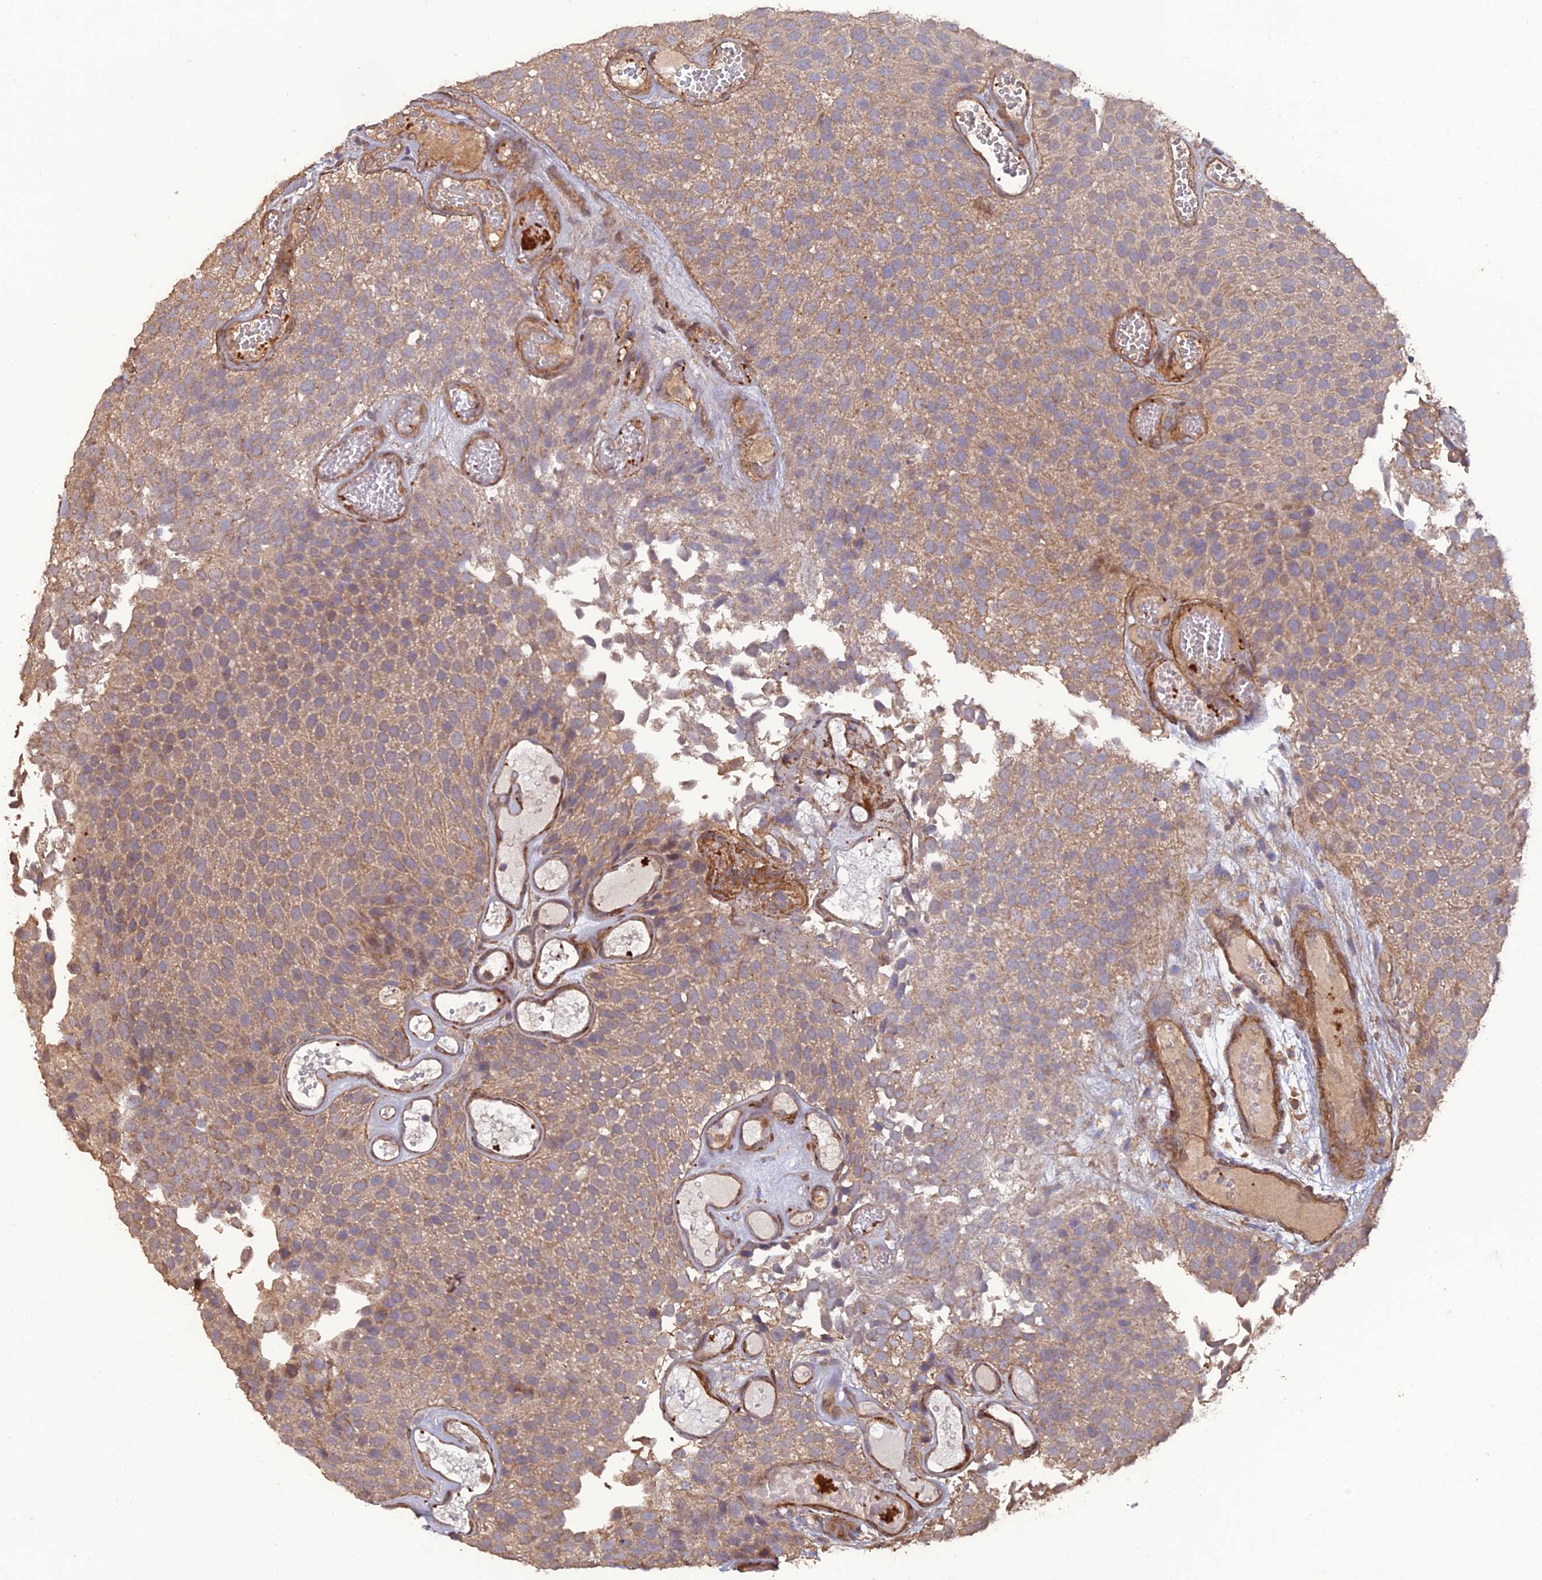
{"staining": {"intensity": "weak", "quantity": ">75%", "location": "cytoplasmic/membranous"}, "tissue": "urothelial cancer", "cell_type": "Tumor cells", "image_type": "cancer", "snomed": [{"axis": "morphology", "description": "Urothelial carcinoma, Low grade"}, {"axis": "topography", "description": "Urinary bladder"}], "caption": "Immunohistochemistry histopathology image of human urothelial carcinoma (low-grade) stained for a protein (brown), which exhibits low levels of weak cytoplasmic/membranous positivity in about >75% of tumor cells.", "gene": "ATP6V0A2", "patient": {"sex": "male", "age": 89}}